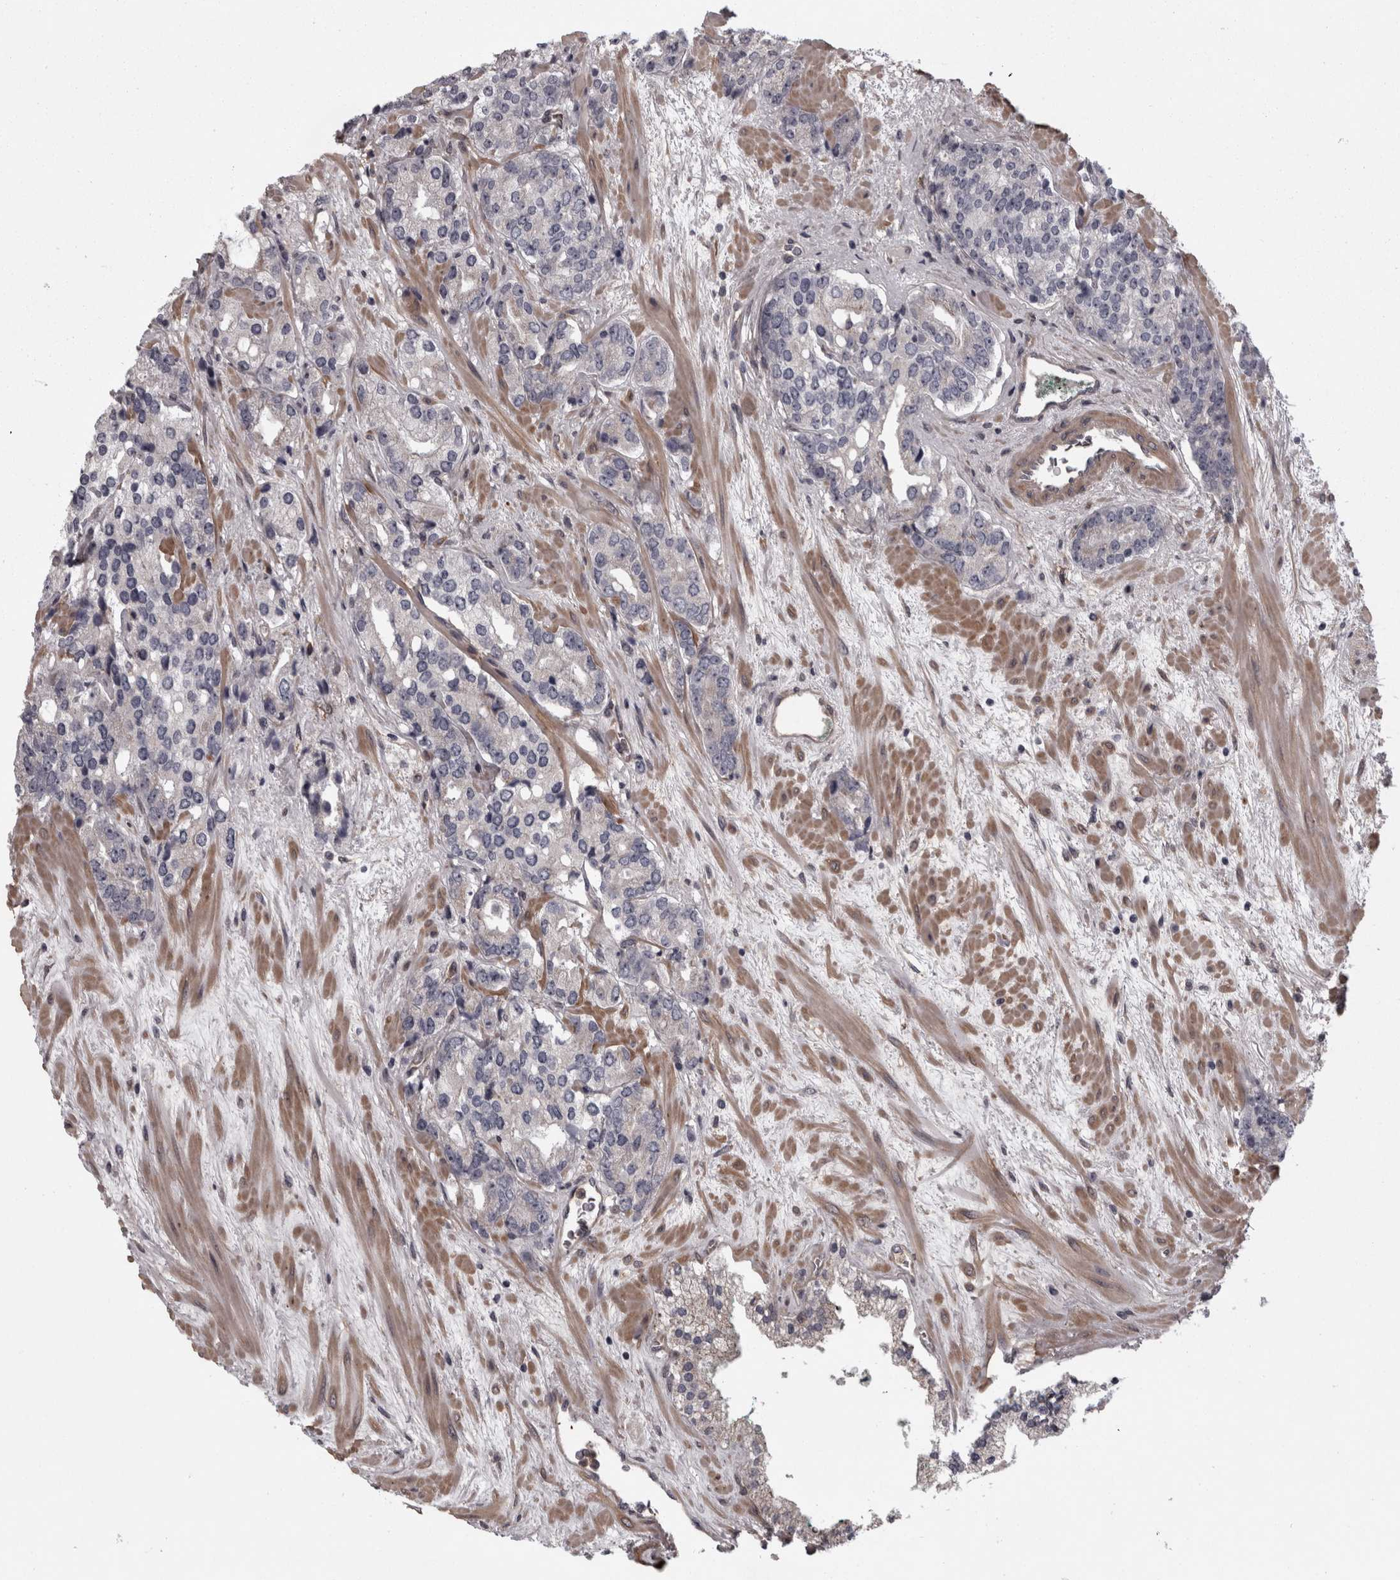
{"staining": {"intensity": "negative", "quantity": "none", "location": "none"}, "tissue": "prostate cancer", "cell_type": "Tumor cells", "image_type": "cancer", "snomed": [{"axis": "morphology", "description": "Adenocarcinoma, High grade"}, {"axis": "topography", "description": "Prostate"}], "caption": "There is no significant positivity in tumor cells of adenocarcinoma (high-grade) (prostate).", "gene": "RSU1", "patient": {"sex": "male", "age": 71}}